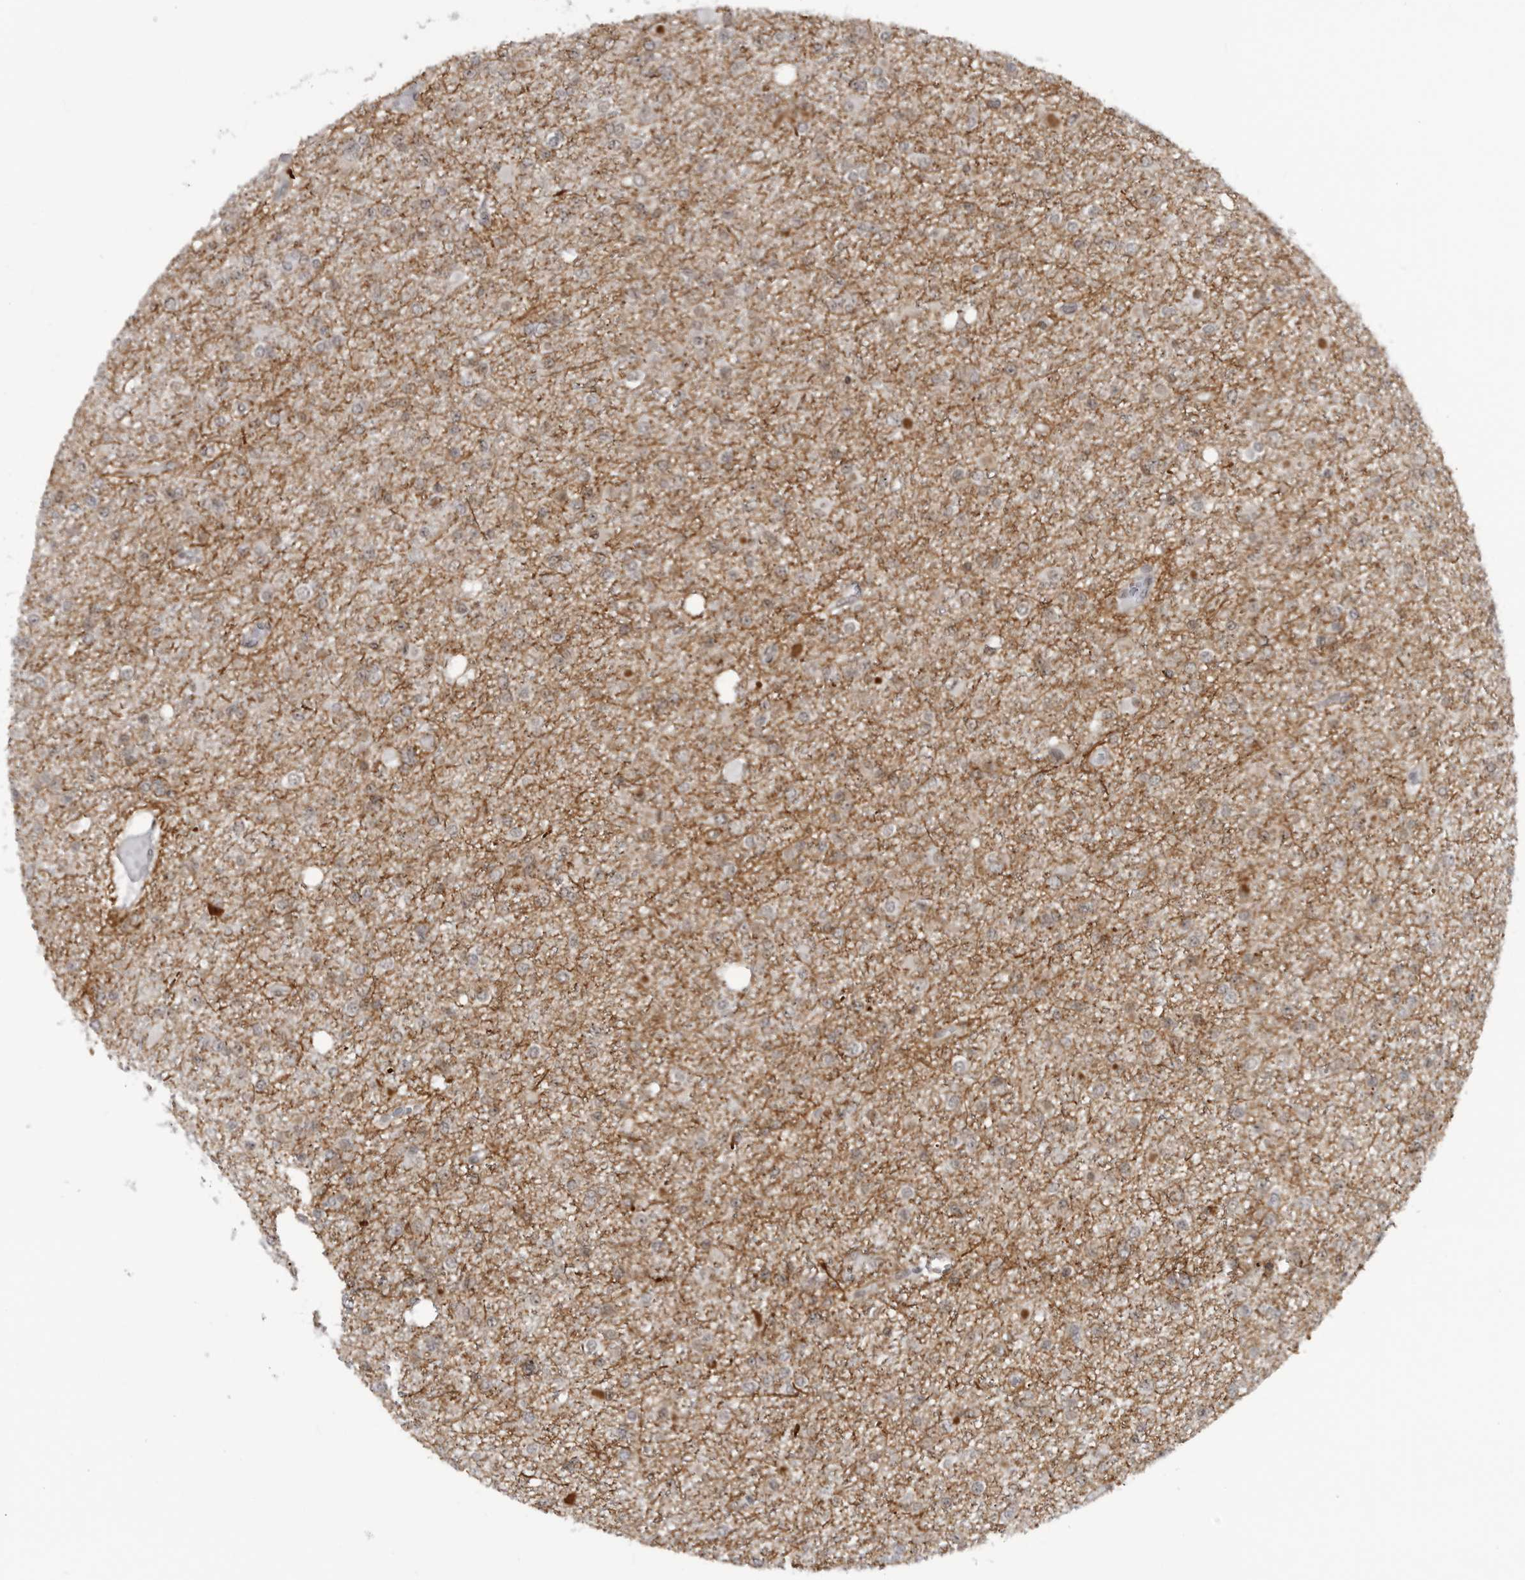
{"staining": {"intensity": "weak", "quantity": "<25%", "location": "cytoplasmic/membranous,nuclear"}, "tissue": "glioma", "cell_type": "Tumor cells", "image_type": "cancer", "snomed": [{"axis": "morphology", "description": "Glioma, malignant, Low grade"}, {"axis": "topography", "description": "Brain"}], "caption": "This is an immunohistochemistry micrograph of glioma. There is no expression in tumor cells.", "gene": "RNF26", "patient": {"sex": "female", "age": 22}}